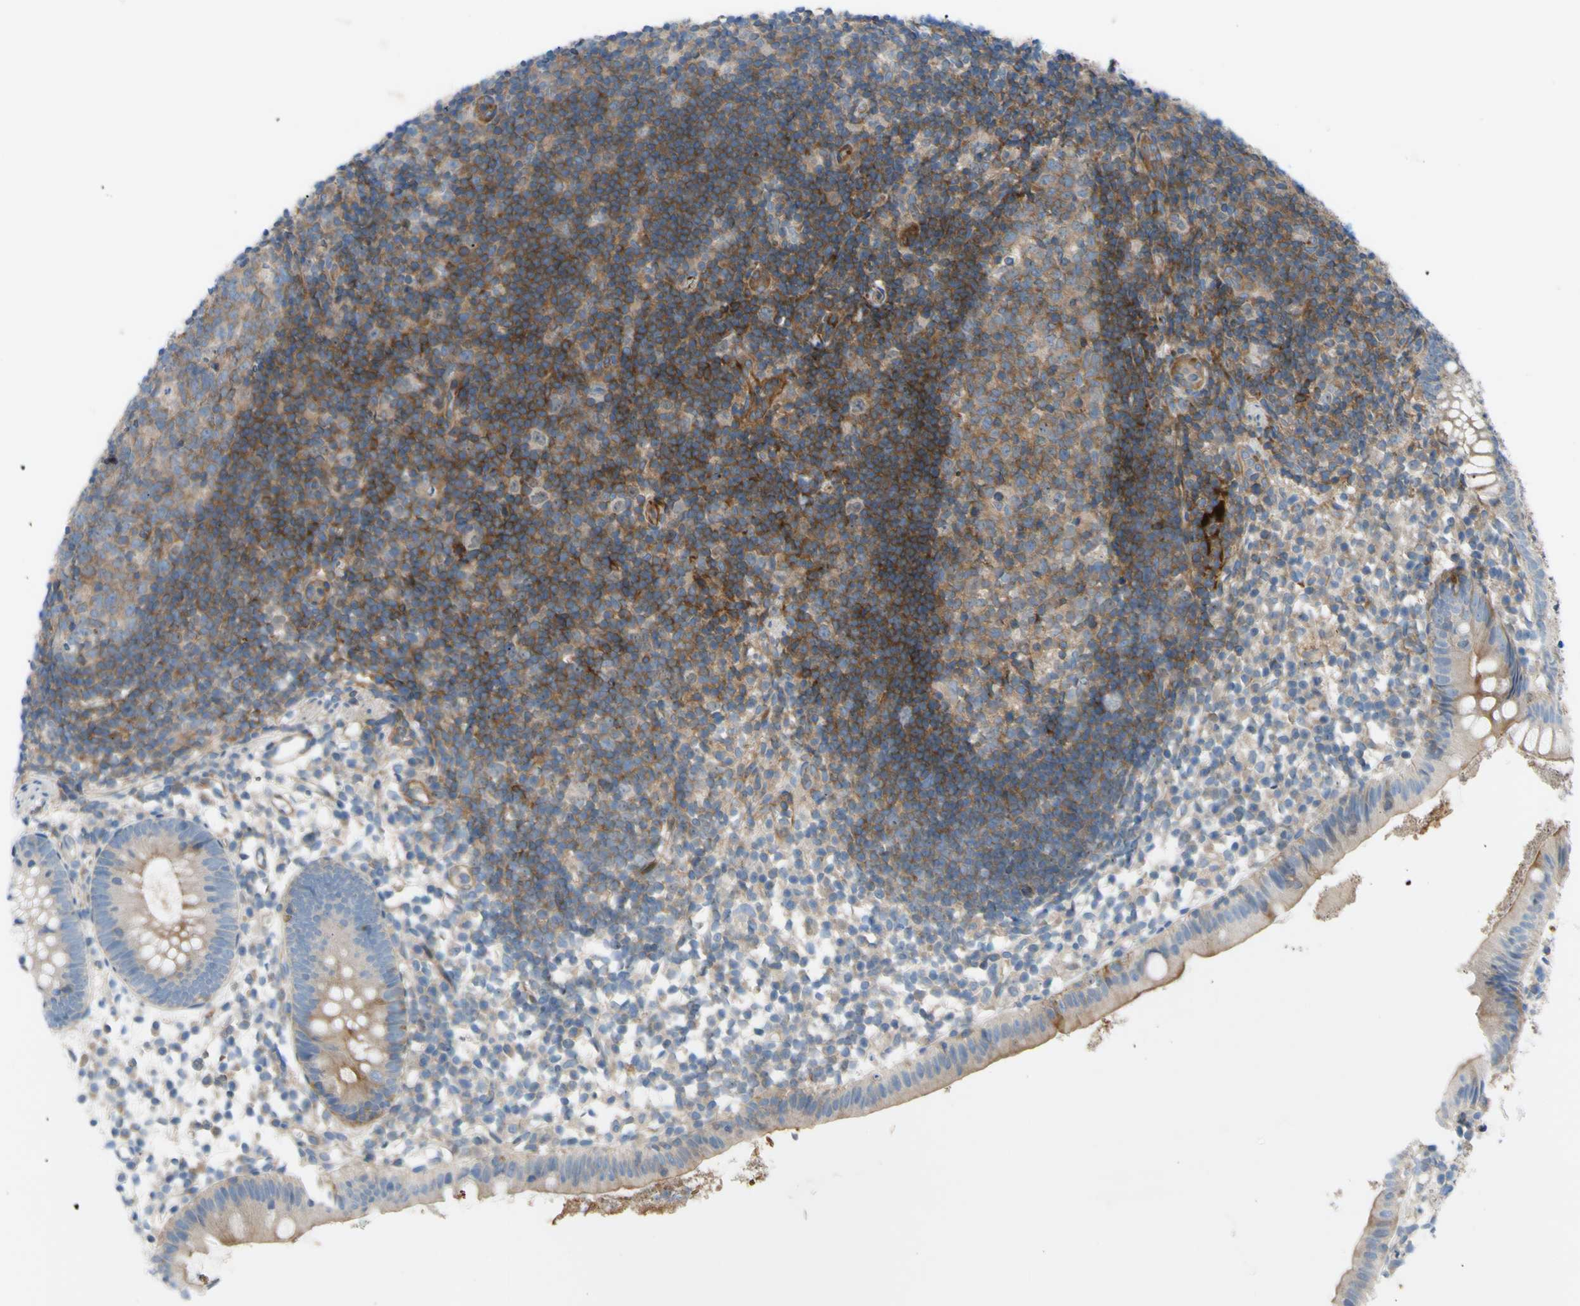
{"staining": {"intensity": "moderate", "quantity": ">75%", "location": "cytoplasmic/membranous"}, "tissue": "appendix", "cell_type": "Glandular cells", "image_type": "normal", "snomed": [{"axis": "morphology", "description": "Normal tissue, NOS"}, {"axis": "topography", "description": "Appendix"}], "caption": "Moderate cytoplasmic/membranous staining is seen in about >75% of glandular cells in benign appendix. (IHC, brightfield microscopy, high magnification).", "gene": "PAK2", "patient": {"sex": "female", "age": 20}}